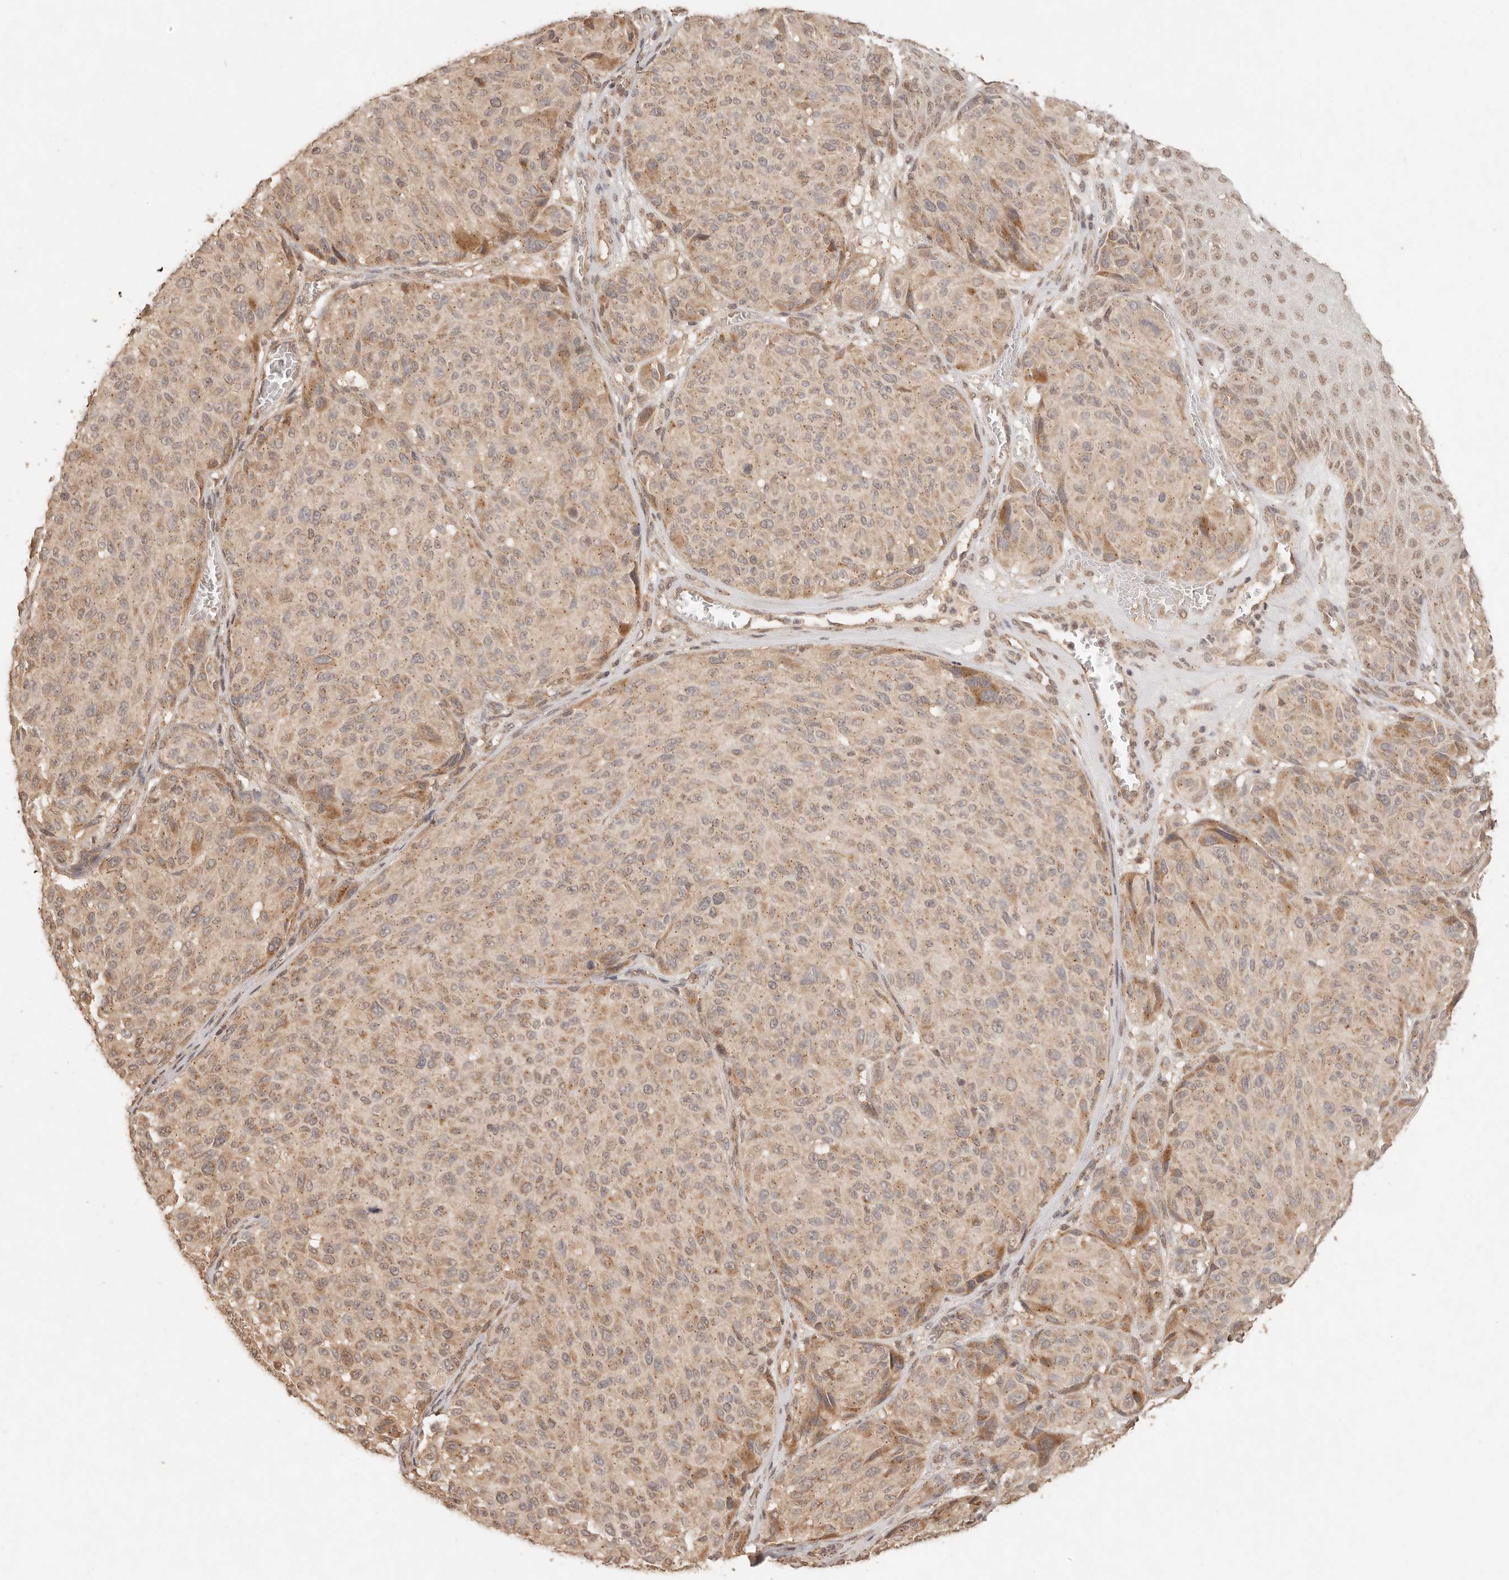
{"staining": {"intensity": "moderate", "quantity": "25%-75%", "location": "cytoplasmic/membranous"}, "tissue": "melanoma", "cell_type": "Tumor cells", "image_type": "cancer", "snomed": [{"axis": "morphology", "description": "Malignant melanoma, NOS"}, {"axis": "topography", "description": "Skin"}], "caption": "Moderate cytoplasmic/membranous protein positivity is present in approximately 25%-75% of tumor cells in malignant melanoma. Nuclei are stained in blue.", "gene": "LMO4", "patient": {"sex": "male", "age": 83}}